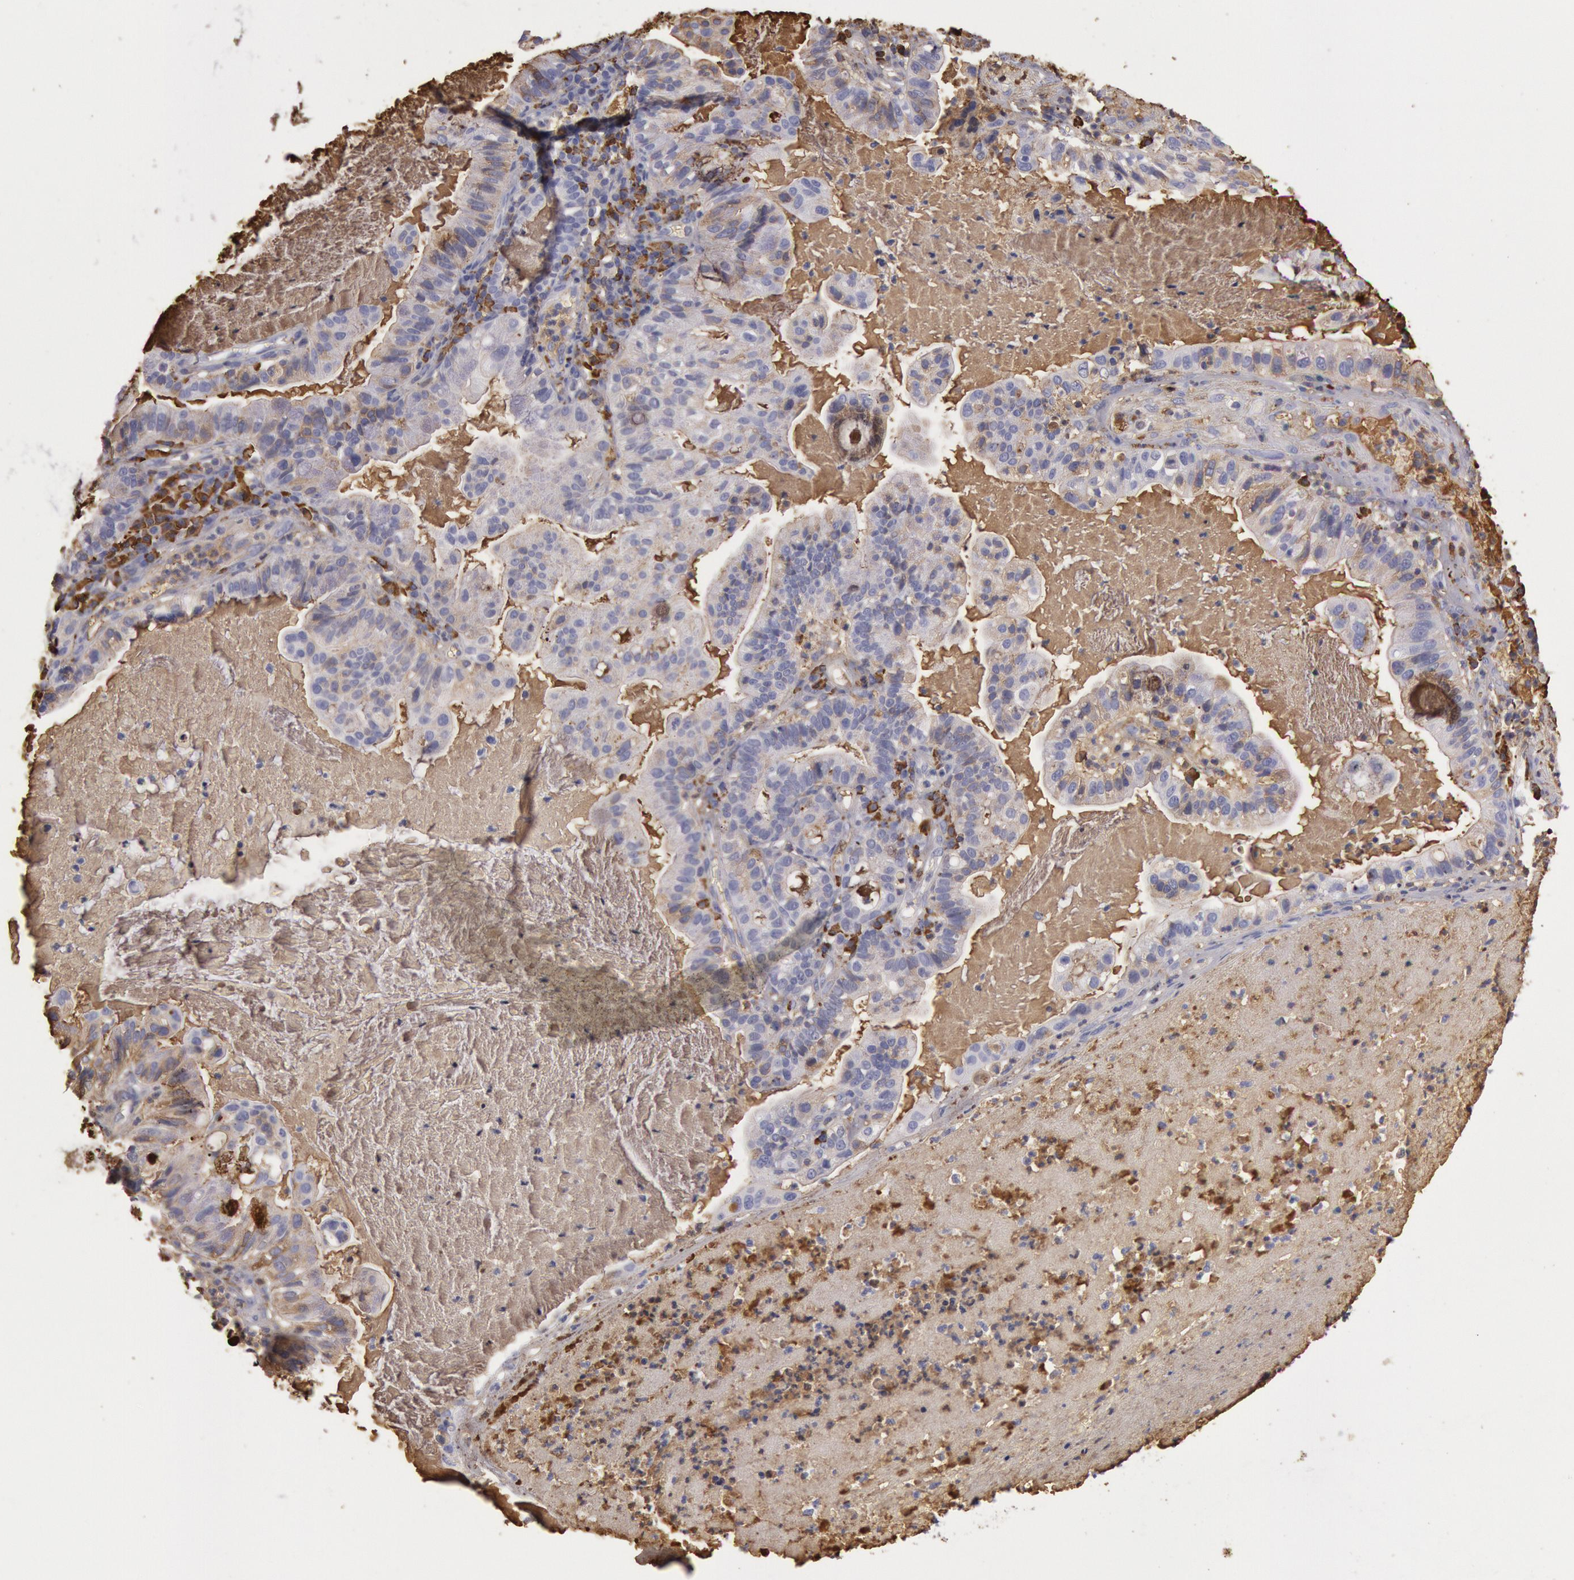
{"staining": {"intensity": "weak", "quantity": "25%-75%", "location": "cytoplasmic/membranous"}, "tissue": "cervical cancer", "cell_type": "Tumor cells", "image_type": "cancer", "snomed": [{"axis": "morphology", "description": "Adenocarcinoma, NOS"}, {"axis": "topography", "description": "Cervix"}], "caption": "Immunohistochemistry image of neoplastic tissue: human cervical cancer (adenocarcinoma) stained using immunohistochemistry (IHC) reveals low levels of weak protein expression localized specifically in the cytoplasmic/membranous of tumor cells, appearing as a cytoplasmic/membranous brown color.", "gene": "IGHA1", "patient": {"sex": "female", "age": 41}}